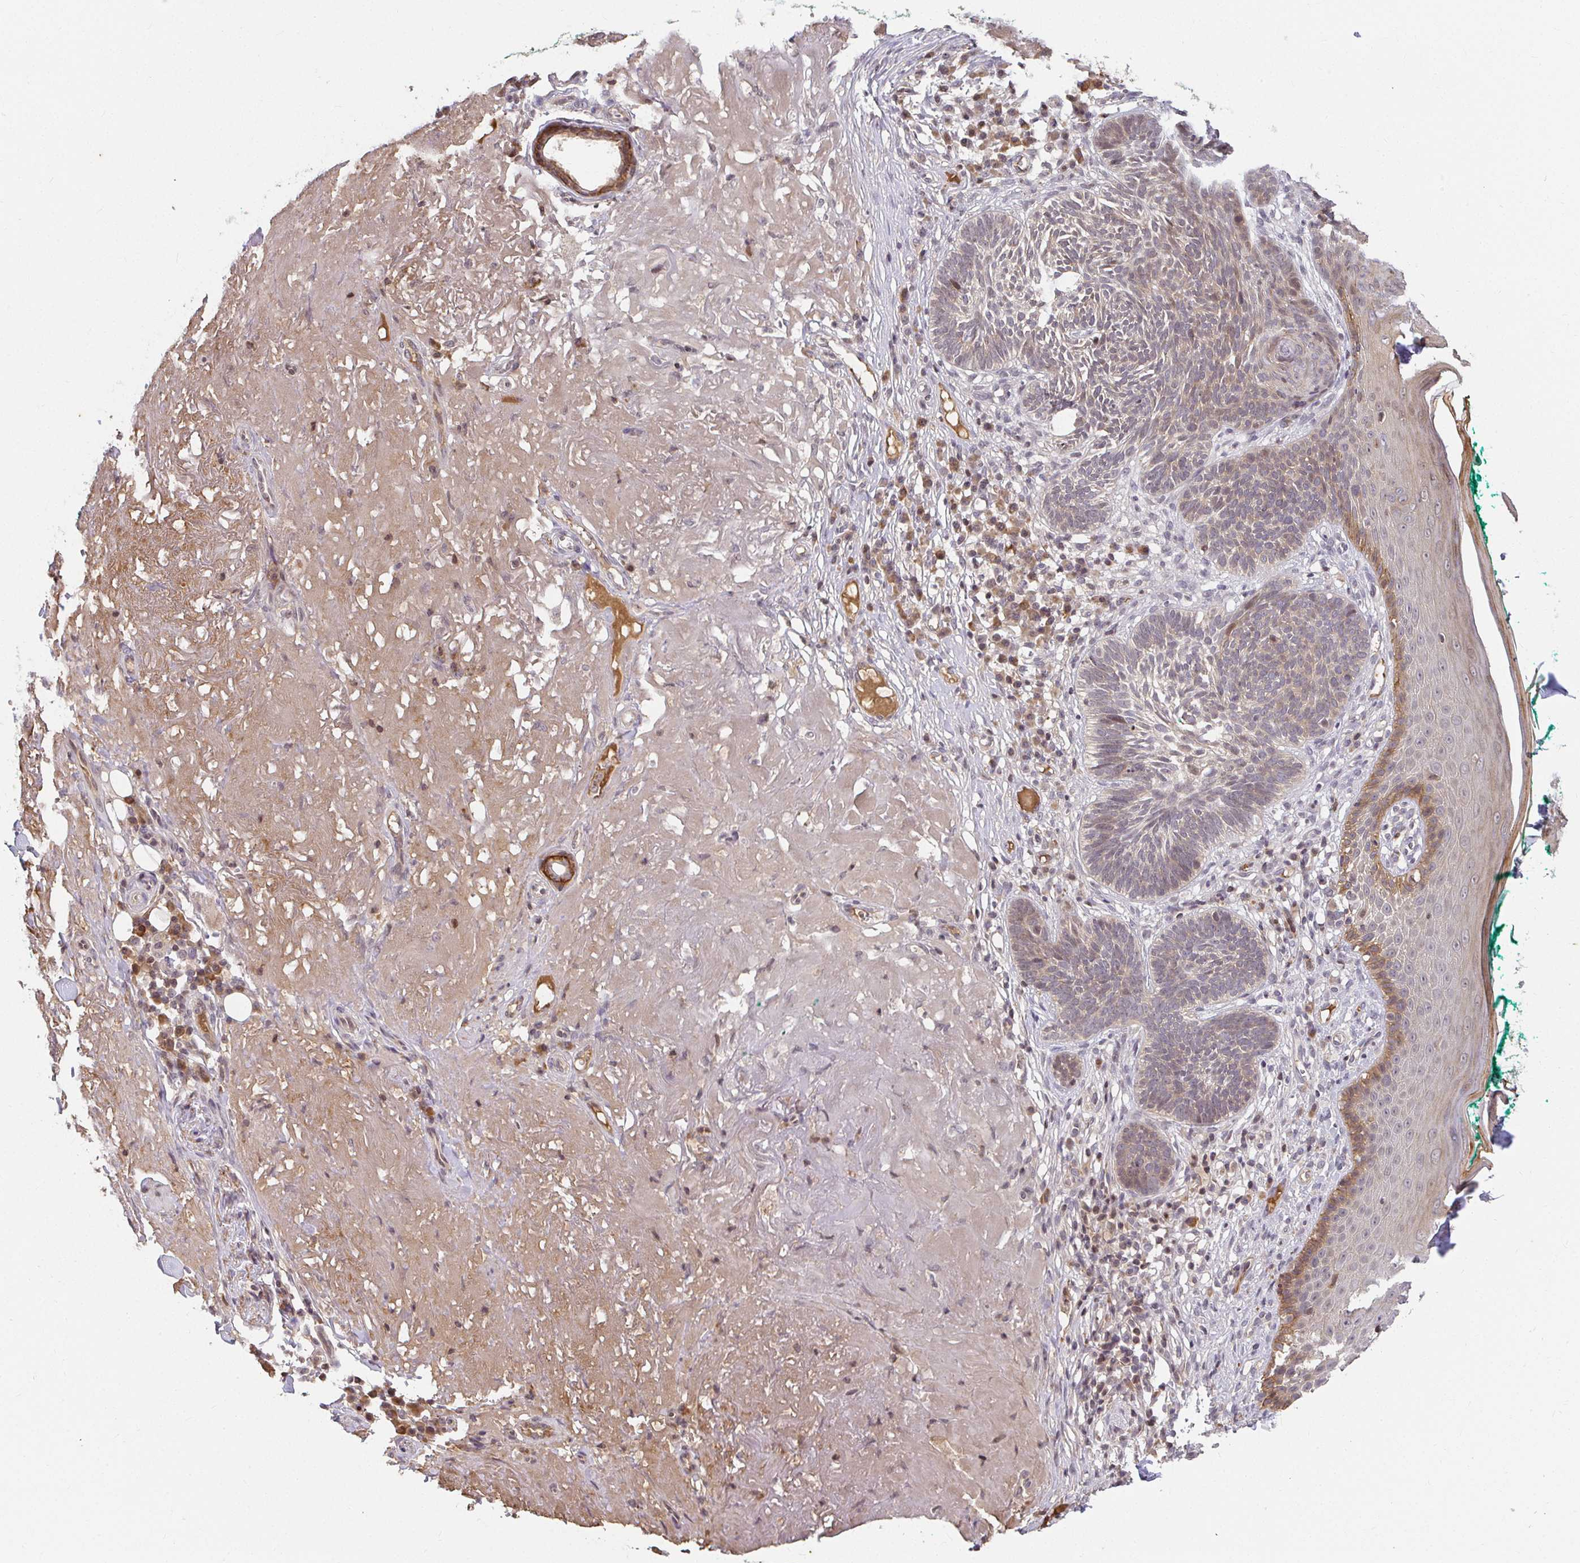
{"staining": {"intensity": "weak", "quantity": "<25%", "location": "cytoplasmic/membranous"}, "tissue": "skin cancer", "cell_type": "Tumor cells", "image_type": "cancer", "snomed": [{"axis": "morphology", "description": "Basal cell carcinoma"}, {"axis": "topography", "description": "Skin"}, {"axis": "topography", "description": "Skin of face"}], "caption": "Immunohistochemistry (IHC) image of basal cell carcinoma (skin) stained for a protein (brown), which demonstrates no staining in tumor cells. The staining is performed using DAB brown chromogen with nuclei counter-stained in using hematoxylin.", "gene": "ANK3", "patient": {"sex": "female", "age": 80}}